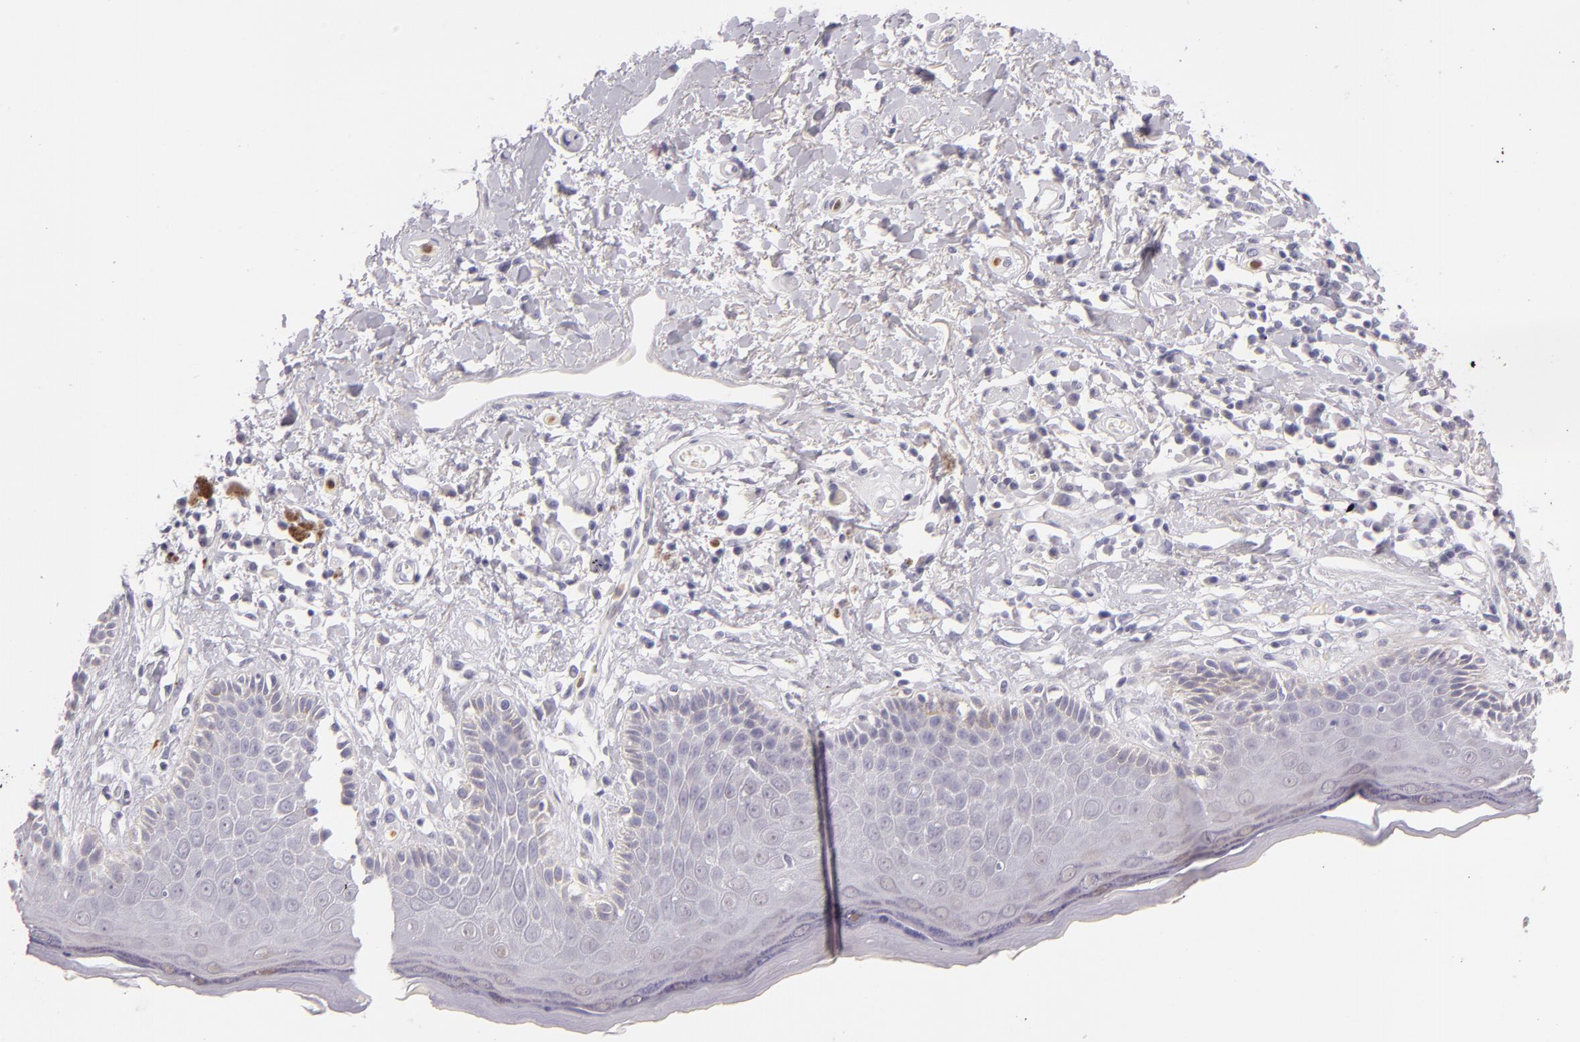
{"staining": {"intensity": "negative", "quantity": "none", "location": "none"}, "tissue": "skin", "cell_type": "Epidermal cells", "image_type": "normal", "snomed": [{"axis": "morphology", "description": "Normal tissue, NOS"}, {"axis": "topography", "description": "Skin"}, {"axis": "topography", "description": "Anal"}], "caption": "Skin was stained to show a protein in brown. There is no significant positivity in epidermal cells. (DAB (3,3'-diaminobenzidine) immunohistochemistry (IHC) with hematoxylin counter stain).", "gene": "FAM181A", "patient": {"sex": "male", "age": 61}}